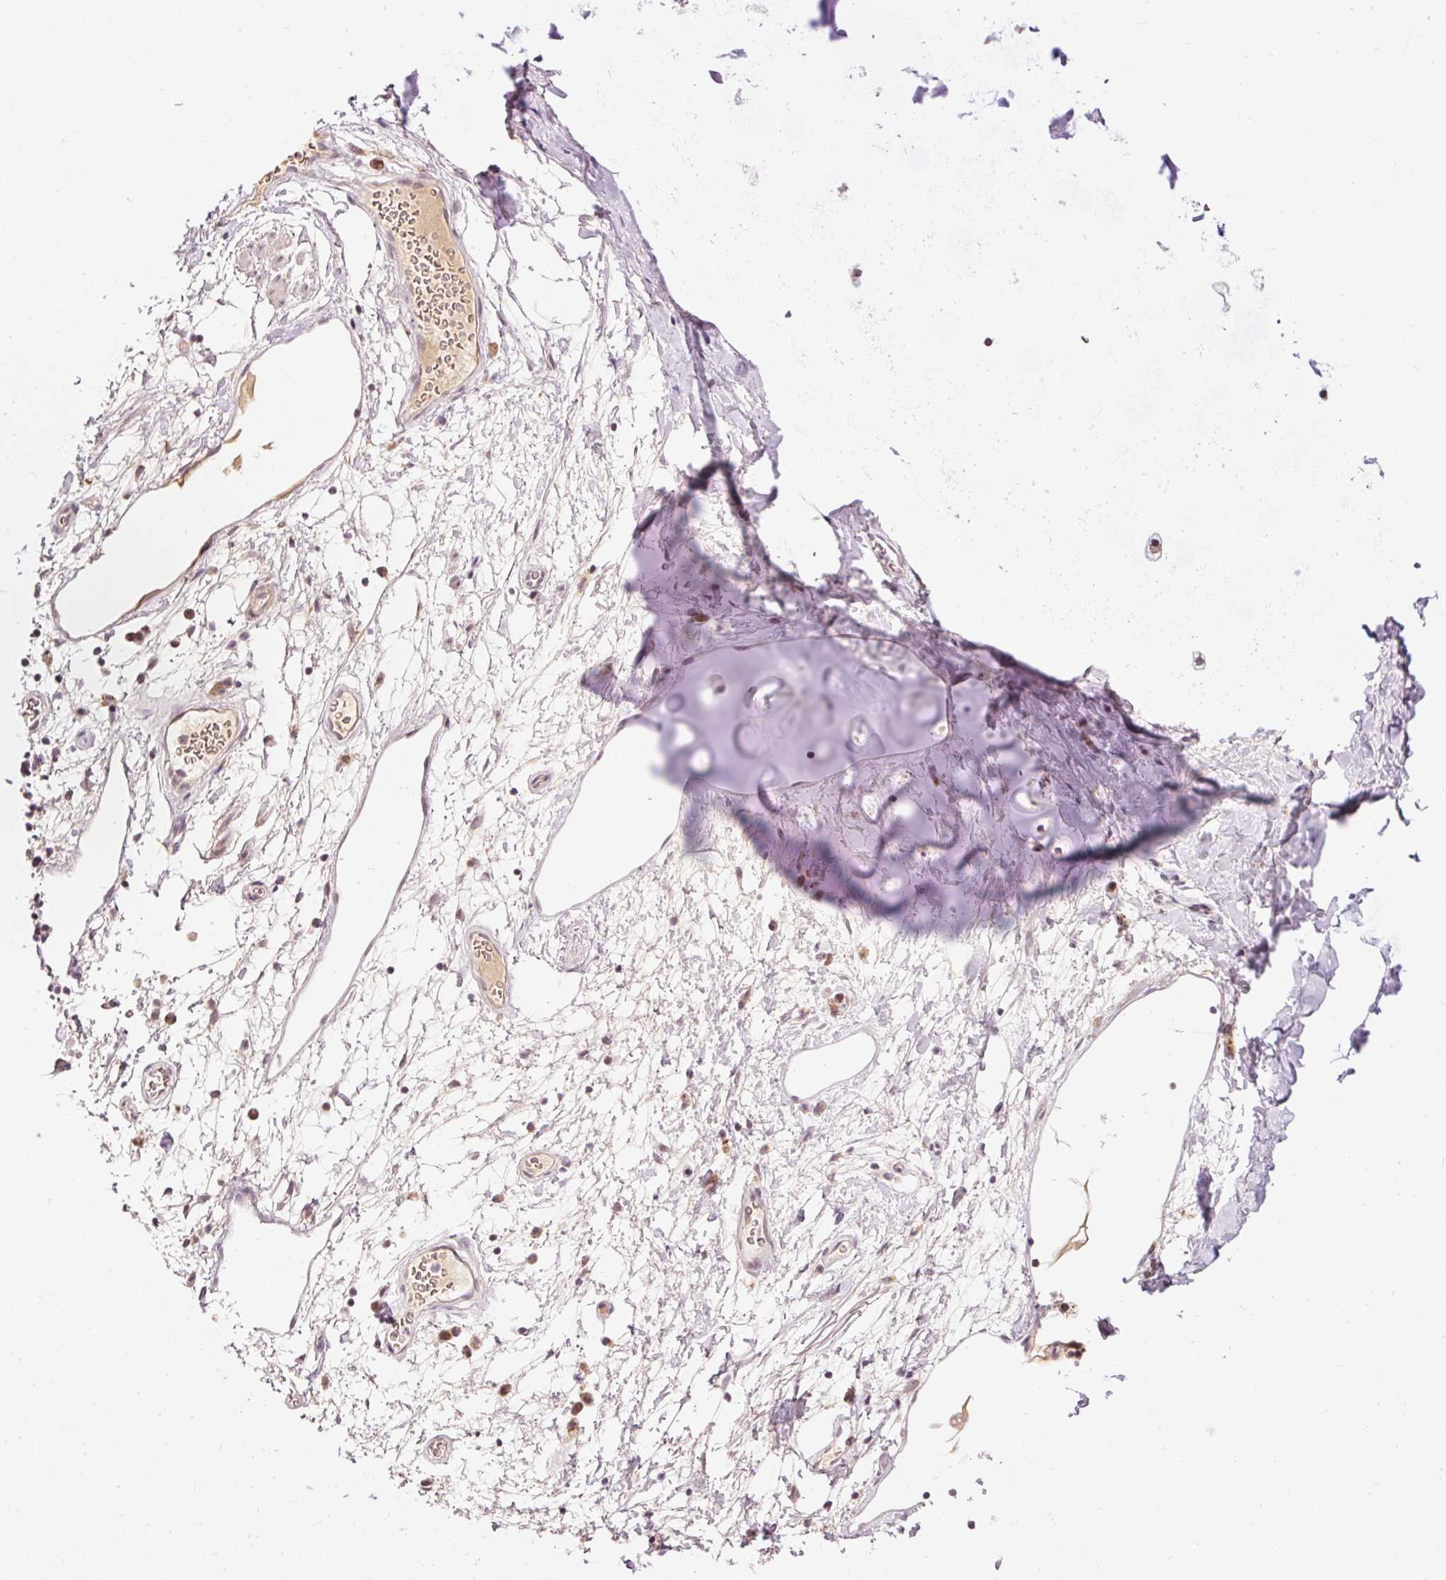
{"staining": {"intensity": "weak", "quantity": "<25%", "location": "cytoplasmic/membranous"}, "tissue": "adipose tissue", "cell_type": "Adipocytes", "image_type": "normal", "snomed": [{"axis": "morphology", "description": "Normal tissue, NOS"}, {"axis": "topography", "description": "Cartilage tissue"}, {"axis": "topography", "description": "Bronchus"}], "caption": "DAB immunohistochemical staining of unremarkable adipose tissue demonstrates no significant staining in adipocytes.", "gene": "ABHD11", "patient": {"sex": "male", "age": 58}}